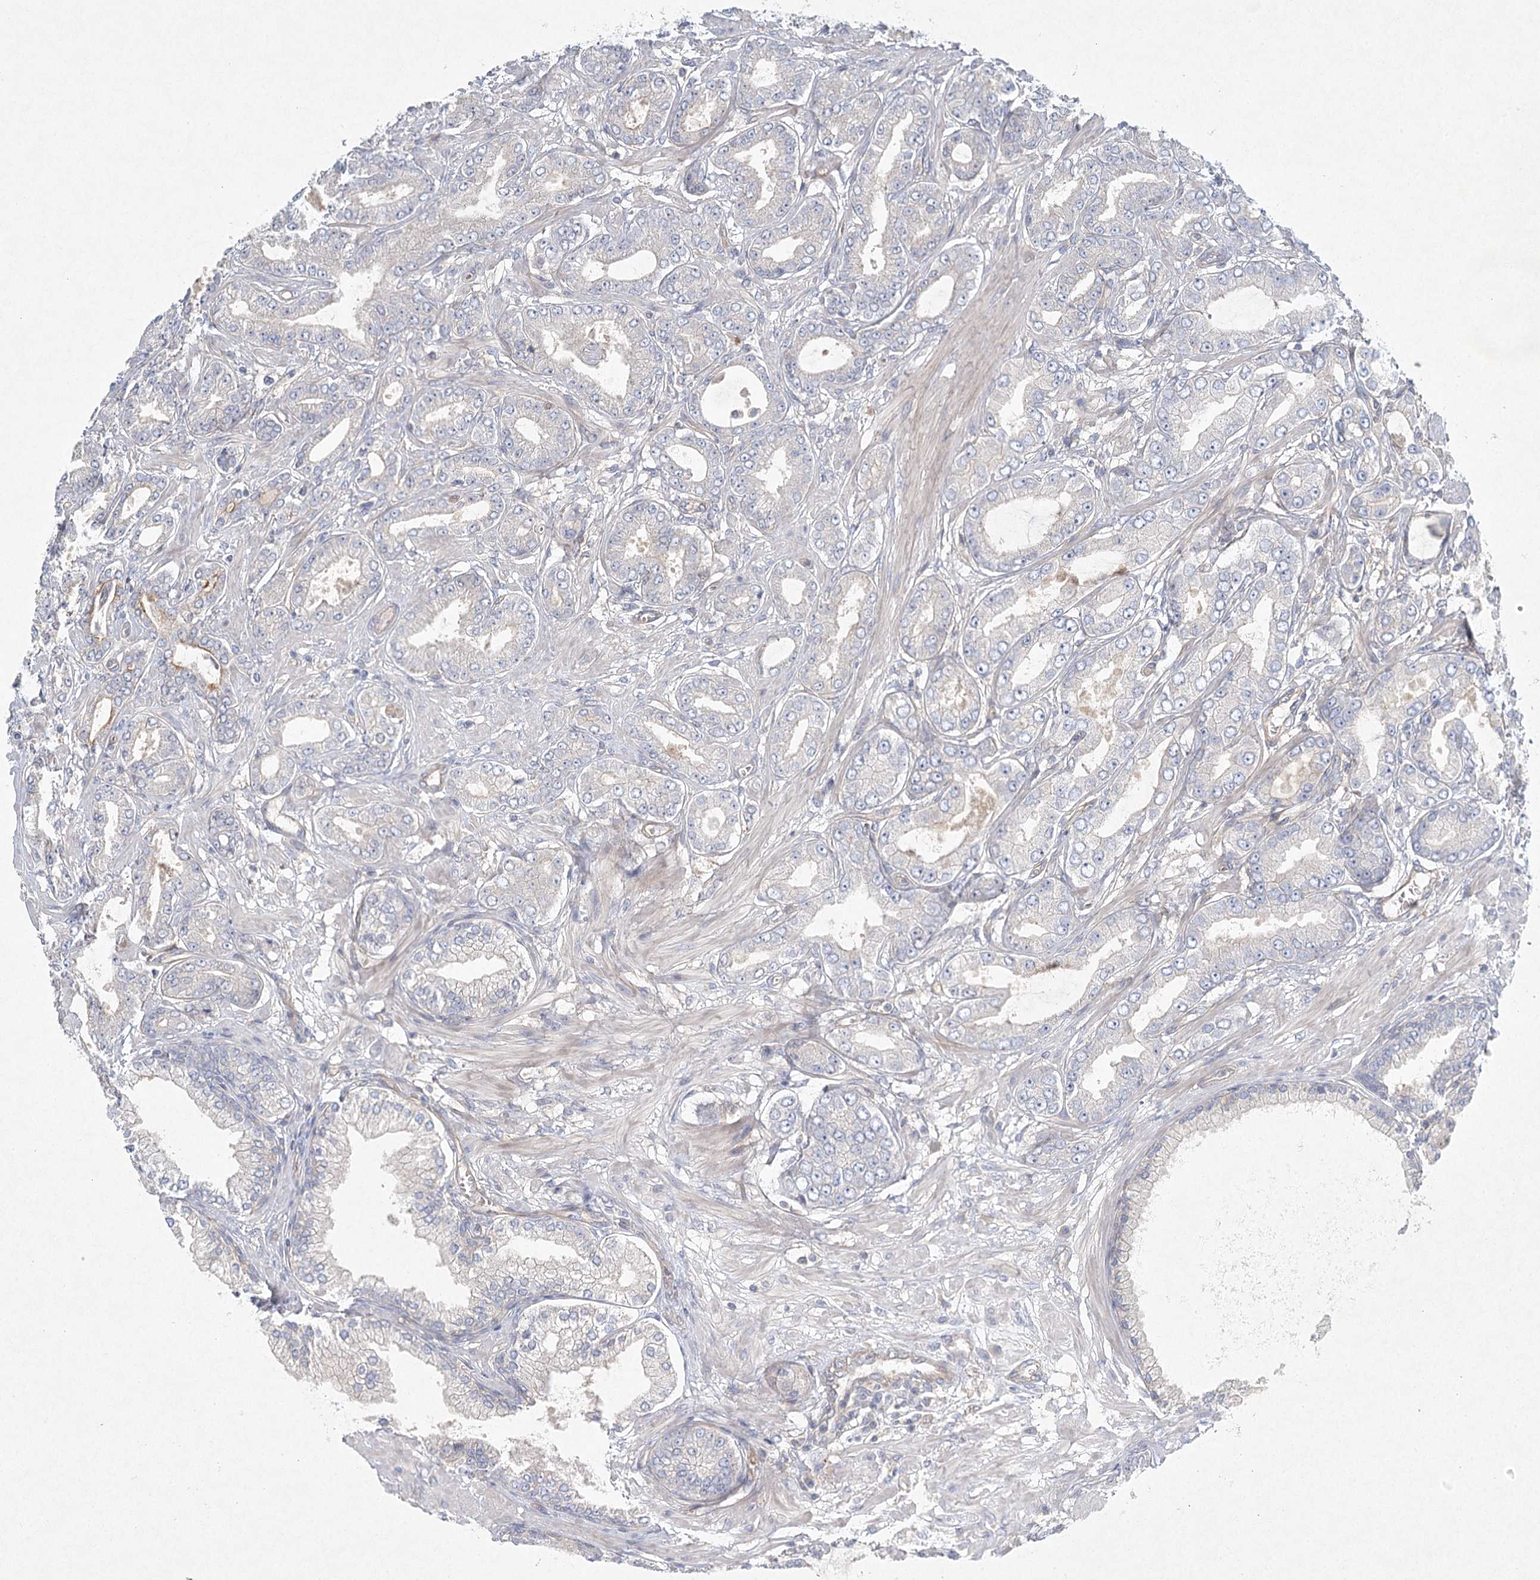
{"staining": {"intensity": "moderate", "quantity": "<25%", "location": "cytoplasmic/membranous"}, "tissue": "prostate cancer", "cell_type": "Tumor cells", "image_type": "cancer", "snomed": [{"axis": "morphology", "description": "Adenocarcinoma, Low grade"}, {"axis": "topography", "description": "Prostate"}], "caption": "Immunohistochemistry histopathology image of neoplastic tissue: low-grade adenocarcinoma (prostate) stained using IHC demonstrates low levels of moderate protein expression localized specifically in the cytoplasmic/membranous of tumor cells, appearing as a cytoplasmic/membranous brown color.", "gene": "DNMBP", "patient": {"sex": "male", "age": 63}}